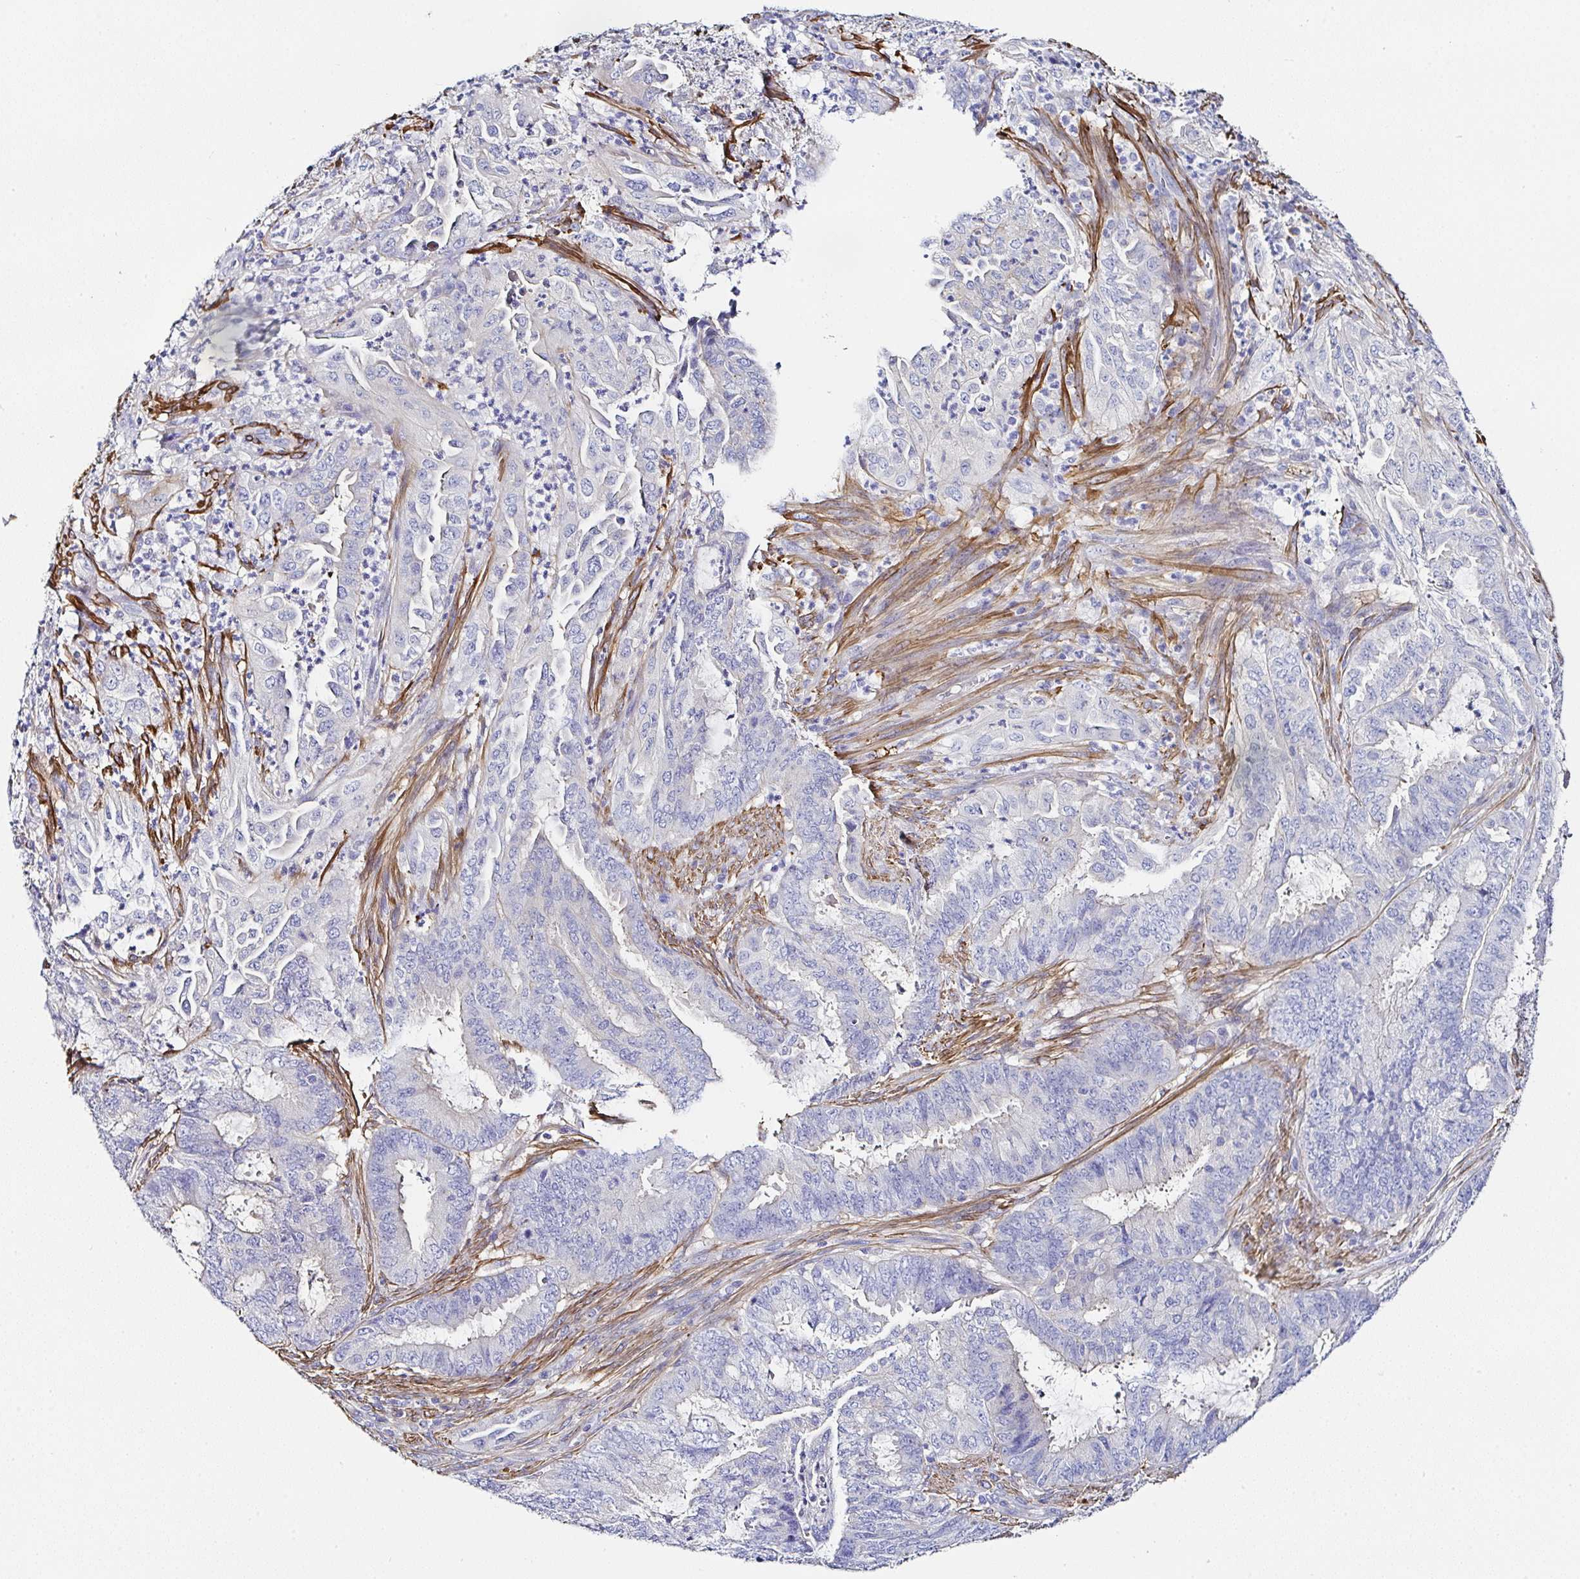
{"staining": {"intensity": "negative", "quantity": "none", "location": "none"}, "tissue": "endometrial cancer", "cell_type": "Tumor cells", "image_type": "cancer", "snomed": [{"axis": "morphology", "description": "Adenocarcinoma, NOS"}, {"axis": "topography", "description": "Endometrium"}], "caption": "The immunohistochemistry (IHC) image has no significant positivity in tumor cells of endometrial adenocarcinoma tissue.", "gene": "PPFIA4", "patient": {"sex": "female", "age": 51}}